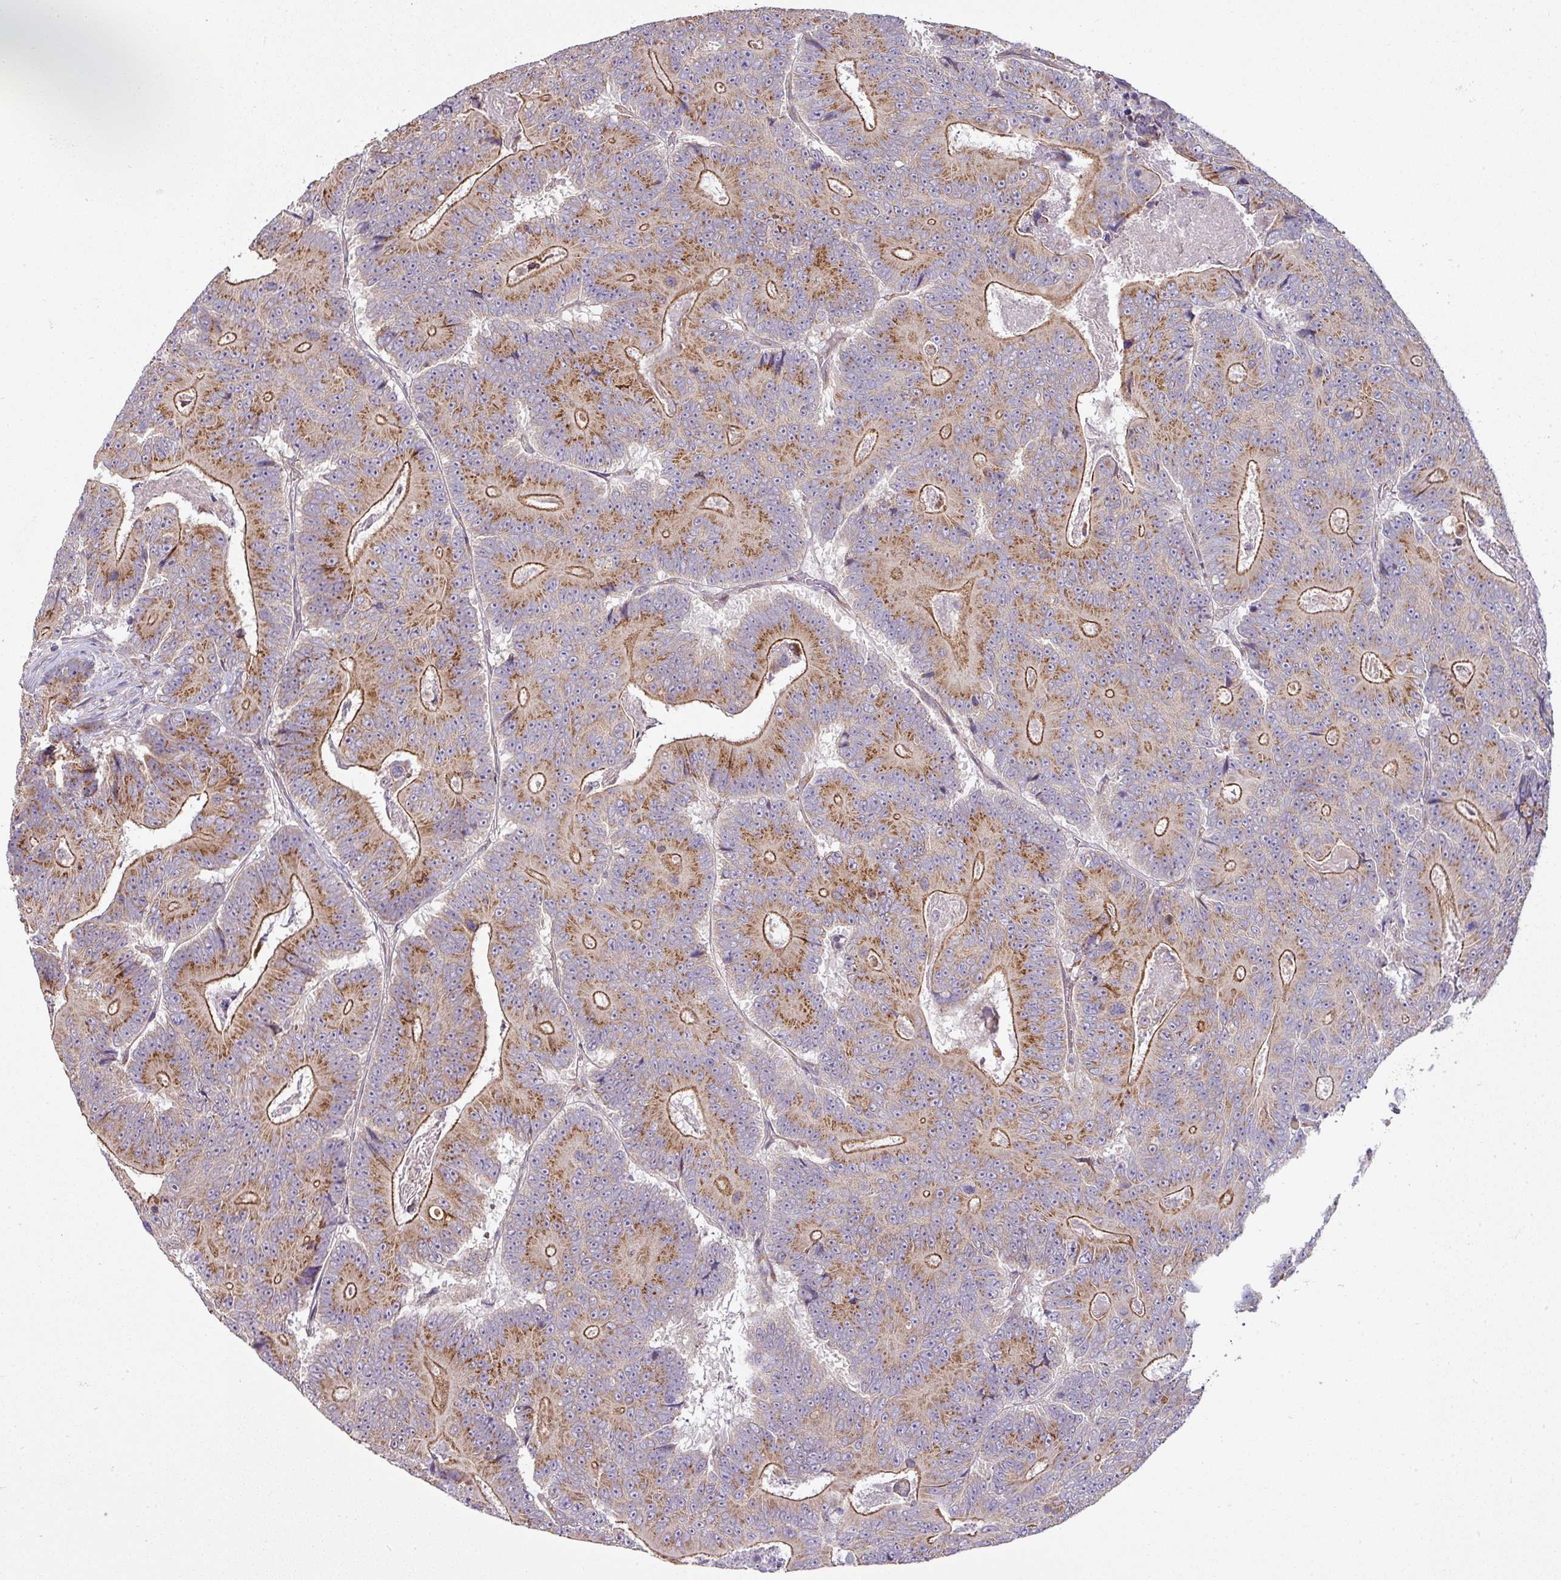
{"staining": {"intensity": "strong", "quantity": ">75%", "location": "cytoplasmic/membranous"}, "tissue": "colorectal cancer", "cell_type": "Tumor cells", "image_type": "cancer", "snomed": [{"axis": "morphology", "description": "Adenocarcinoma, NOS"}, {"axis": "topography", "description": "Colon"}], "caption": "Strong cytoplasmic/membranous positivity for a protein is identified in about >75% of tumor cells of adenocarcinoma (colorectal) using immunohistochemistry.", "gene": "TIMMDC1", "patient": {"sex": "male", "age": 83}}